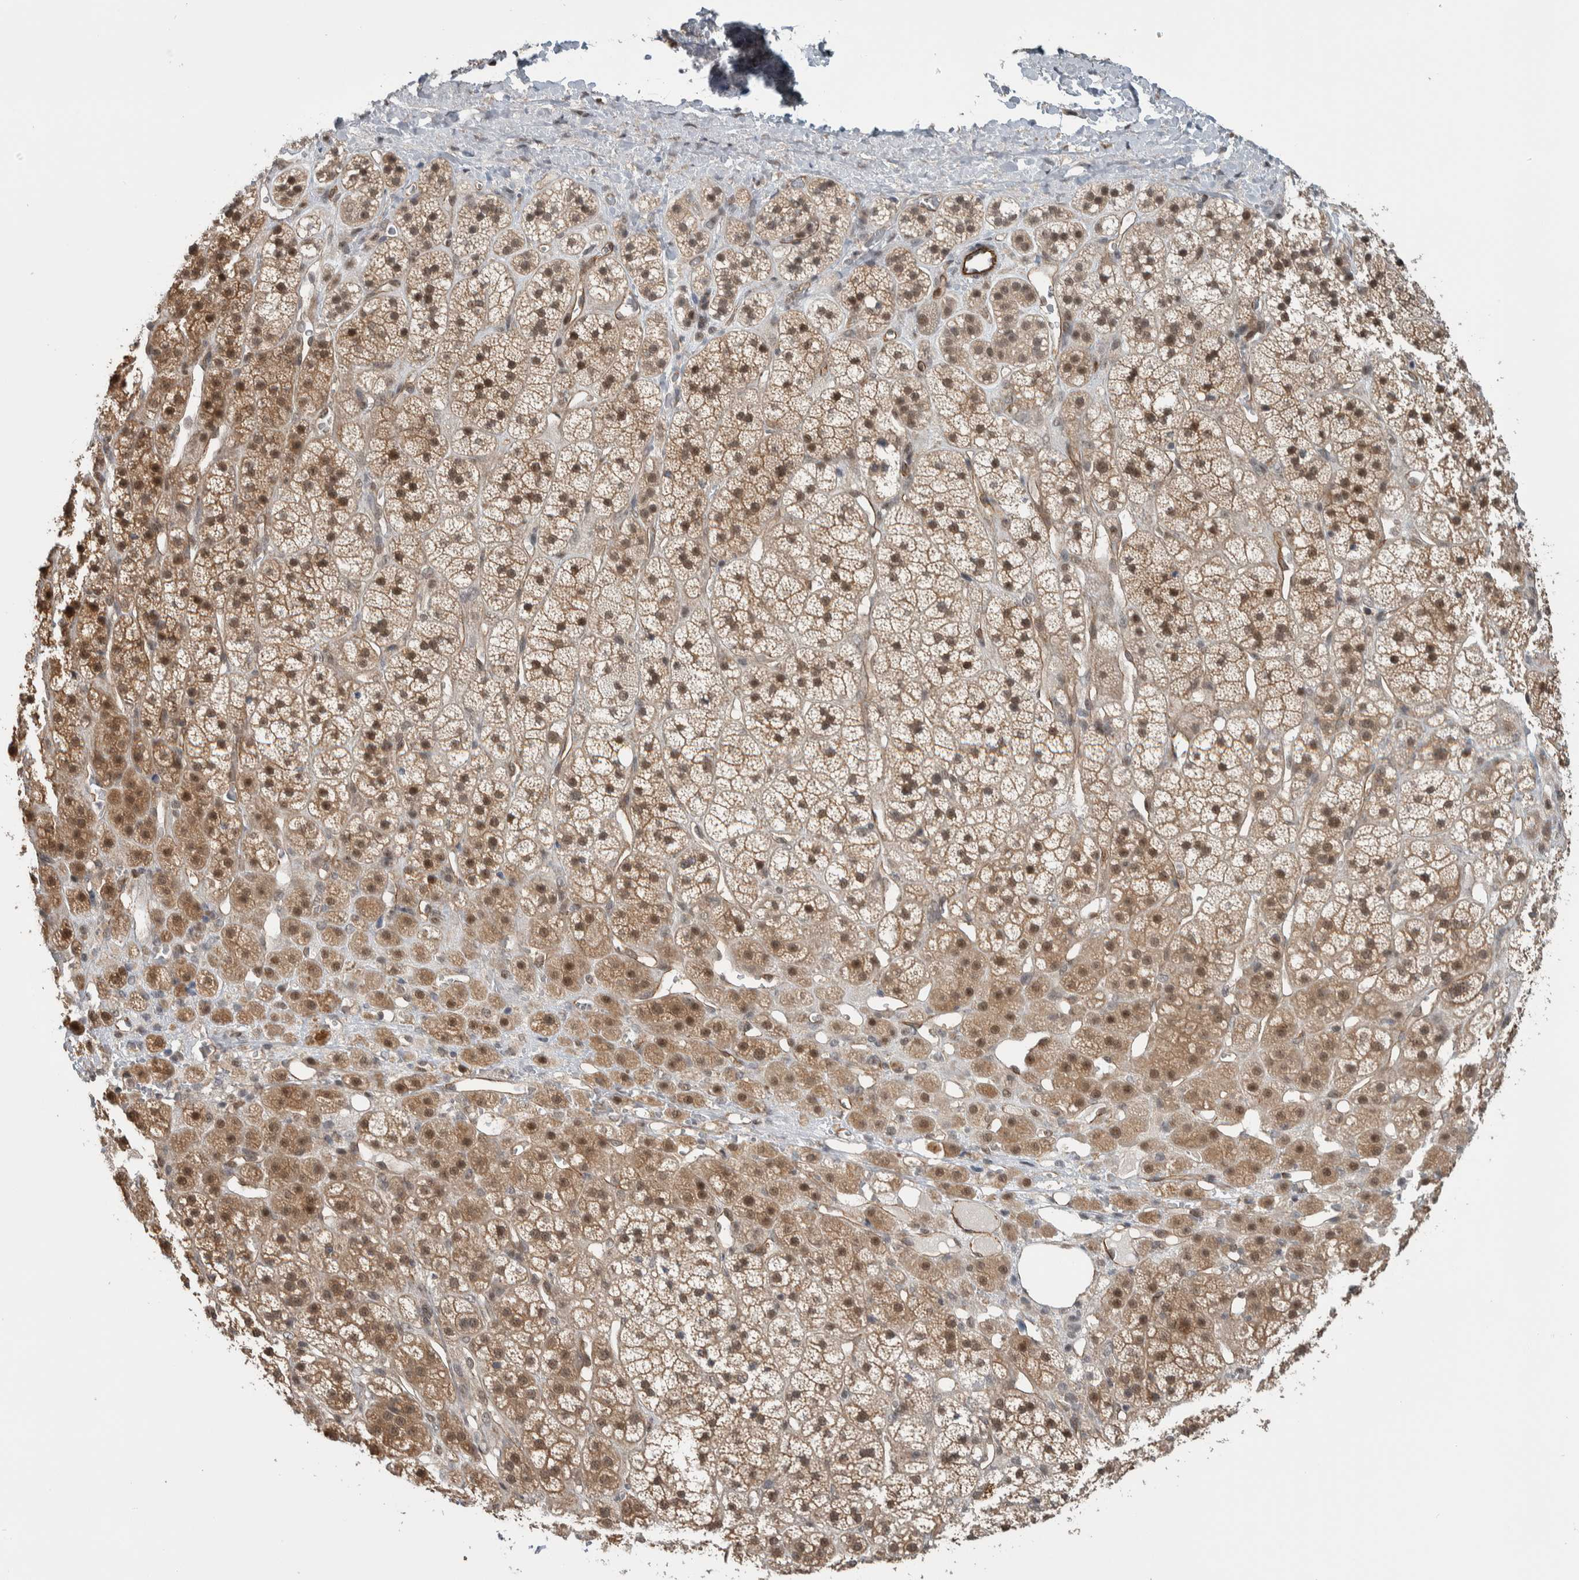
{"staining": {"intensity": "moderate", "quantity": "25%-75%", "location": "cytoplasmic/membranous,nuclear"}, "tissue": "adrenal gland", "cell_type": "Glandular cells", "image_type": "normal", "snomed": [{"axis": "morphology", "description": "Normal tissue, NOS"}, {"axis": "topography", "description": "Adrenal gland"}], "caption": "A brown stain highlights moderate cytoplasmic/membranous,nuclear staining of a protein in glandular cells of normal human adrenal gland. The protein is shown in brown color, while the nuclei are stained blue.", "gene": "PRDM4", "patient": {"sex": "male", "age": 56}}